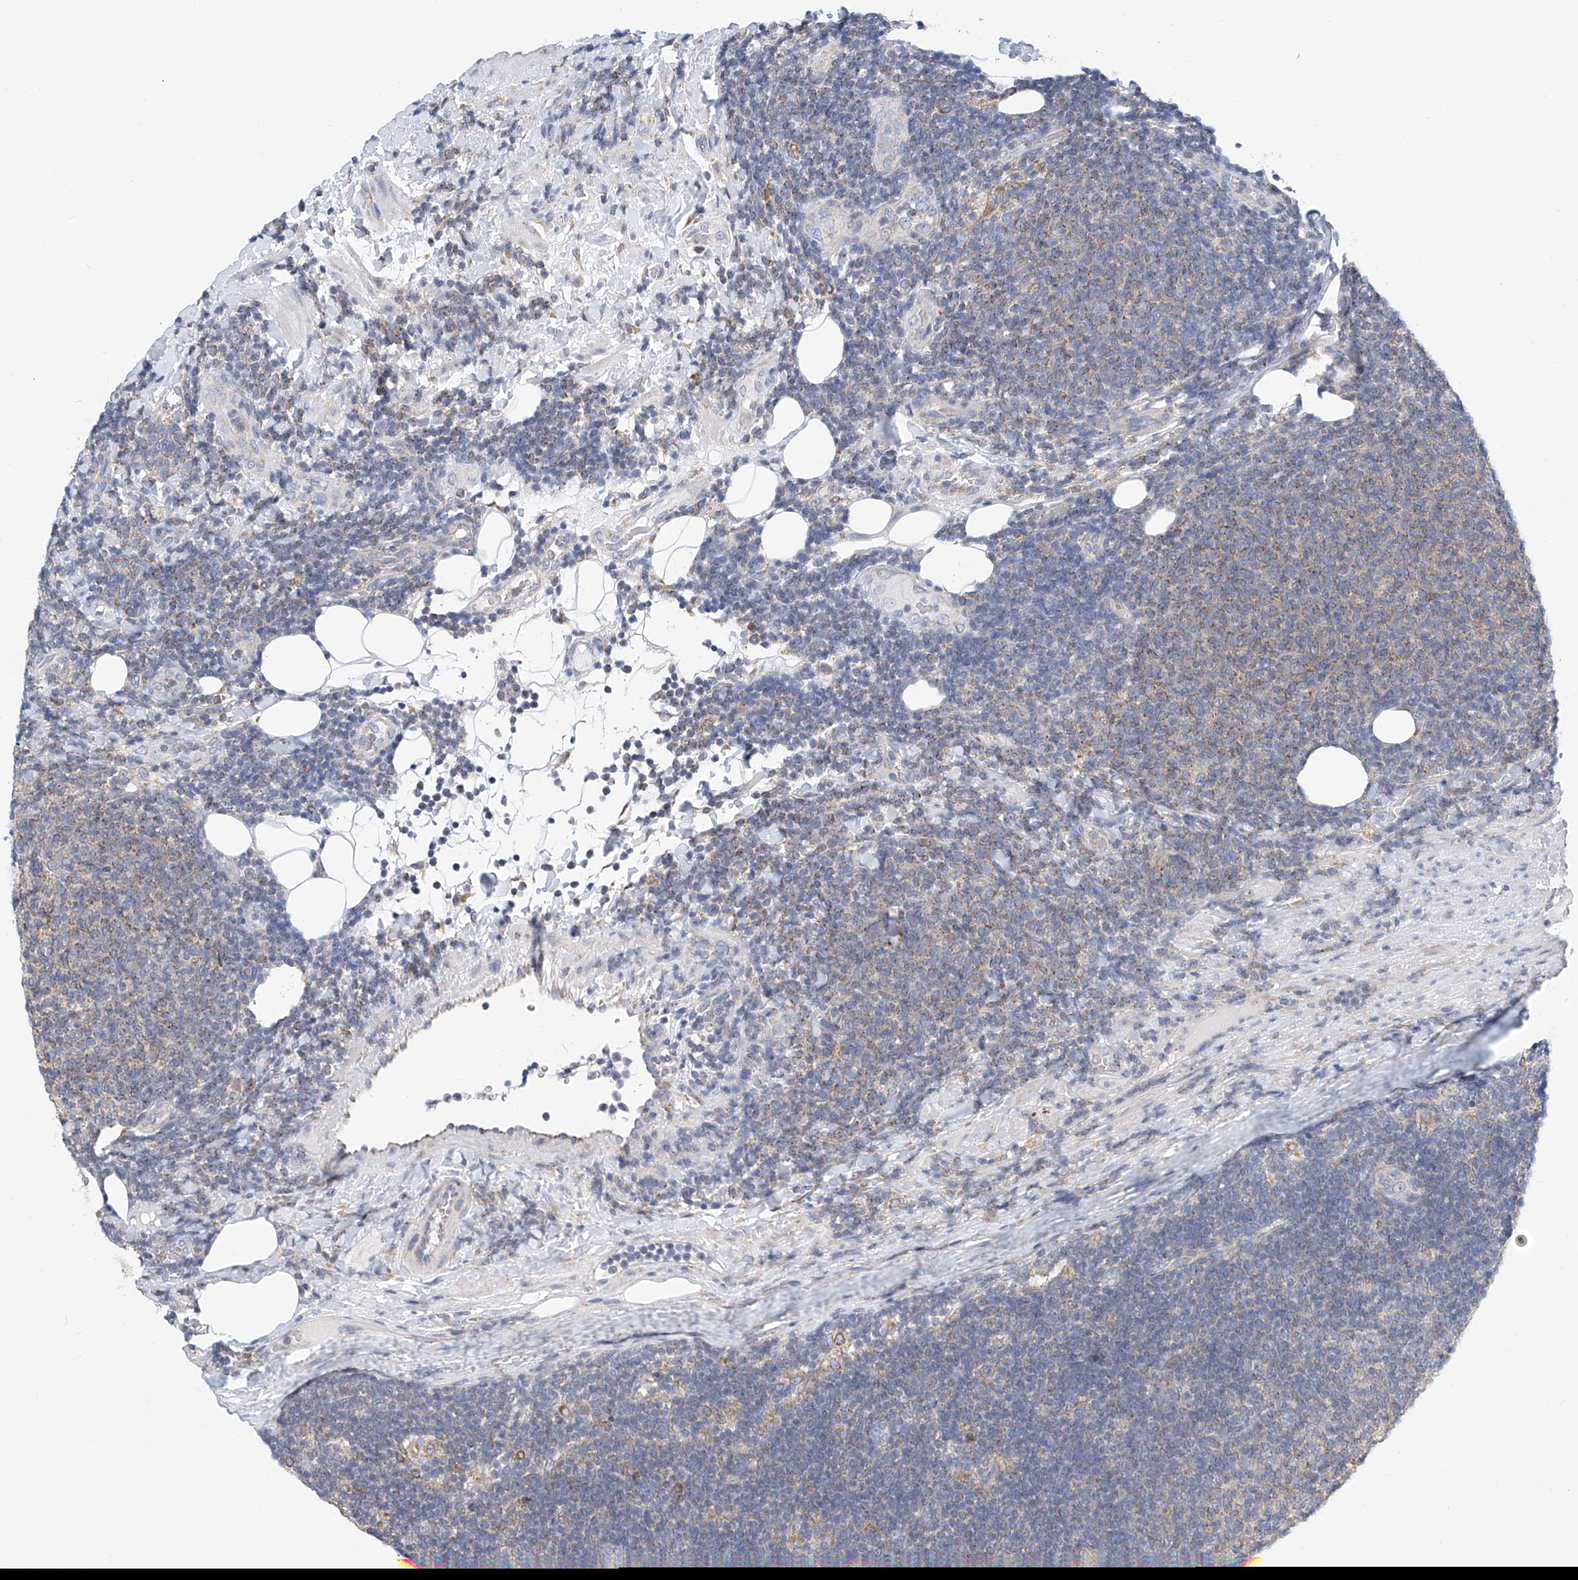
{"staining": {"intensity": "weak", "quantity": "<25%", "location": "cytoplasmic/membranous"}, "tissue": "lymphoma", "cell_type": "Tumor cells", "image_type": "cancer", "snomed": [{"axis": "morphology", "description": "Malignant lymphoma, non-Hodgkin's type, Low grade"}, {"axis": "topography", "description": "Lymph node"}], "caption": "Protein analysis of malignant lymphoma, non-Hodgkin's type (low-grade) exhibits no significant expression in tumor cells.", "gene": "MAD2L1", "patient": {"sex": "male", "age": 66}}